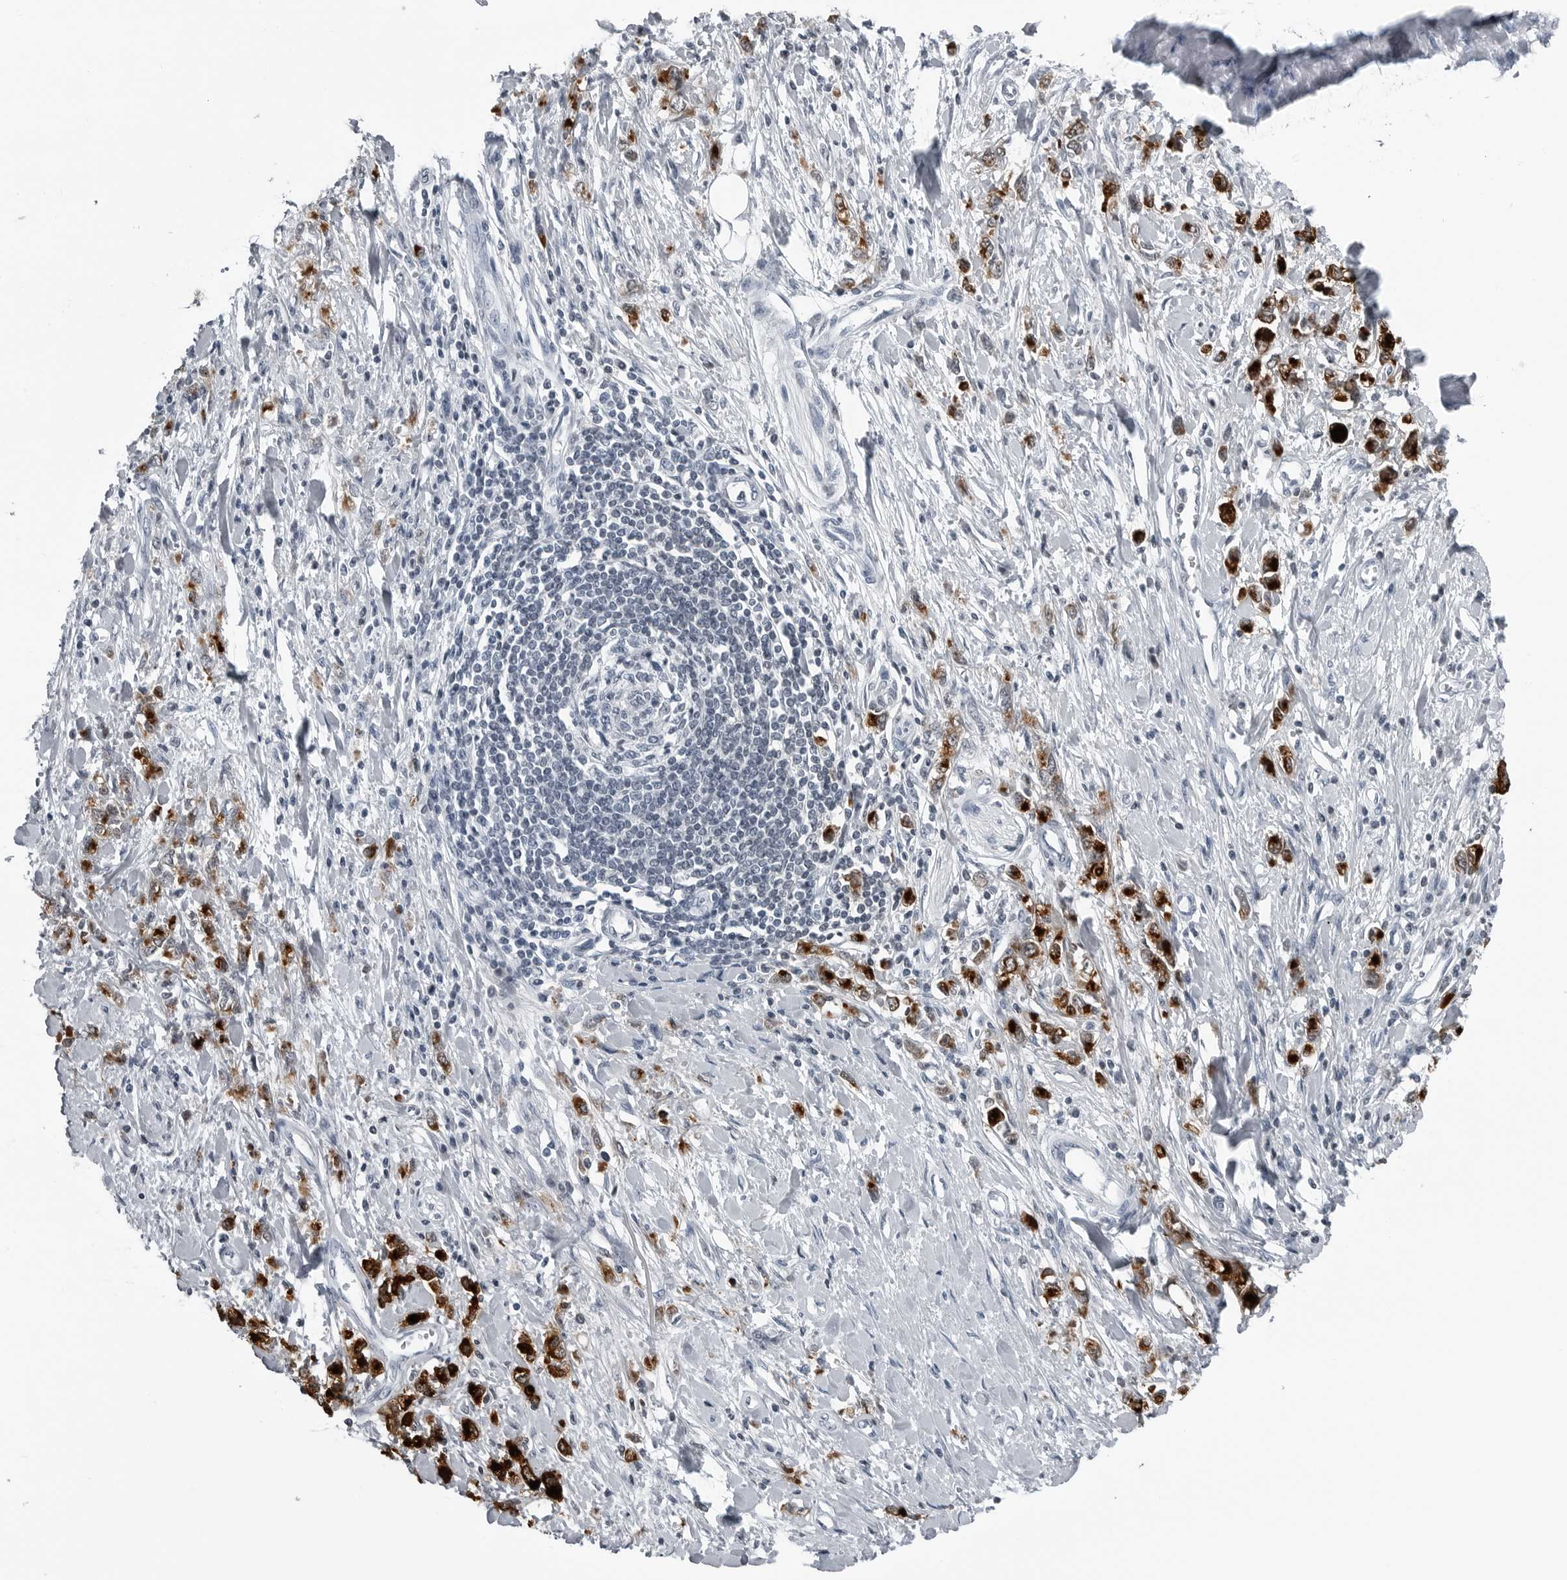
{"staining": {"intensity": "strong", "quantity": ">75%", "location": "cytoplasmic/membranous"}, "tissue": "stomach cancer", "cell_type": "Tumor cells", "image_type": "cancer", "snomed": [{"axis": "morphology", "description": "Adenocarcinoma, NOS"}, {"axis": "topography", "description": "Stomach"}], "caption": "DAB immunohistochemical staining of stomach cancer exhibits strong cytoplasmic/membranous protein staining in about >75% of tumor cells.", "gene": "SPINK1", "patient": {"sex": "female", "age": 76}}